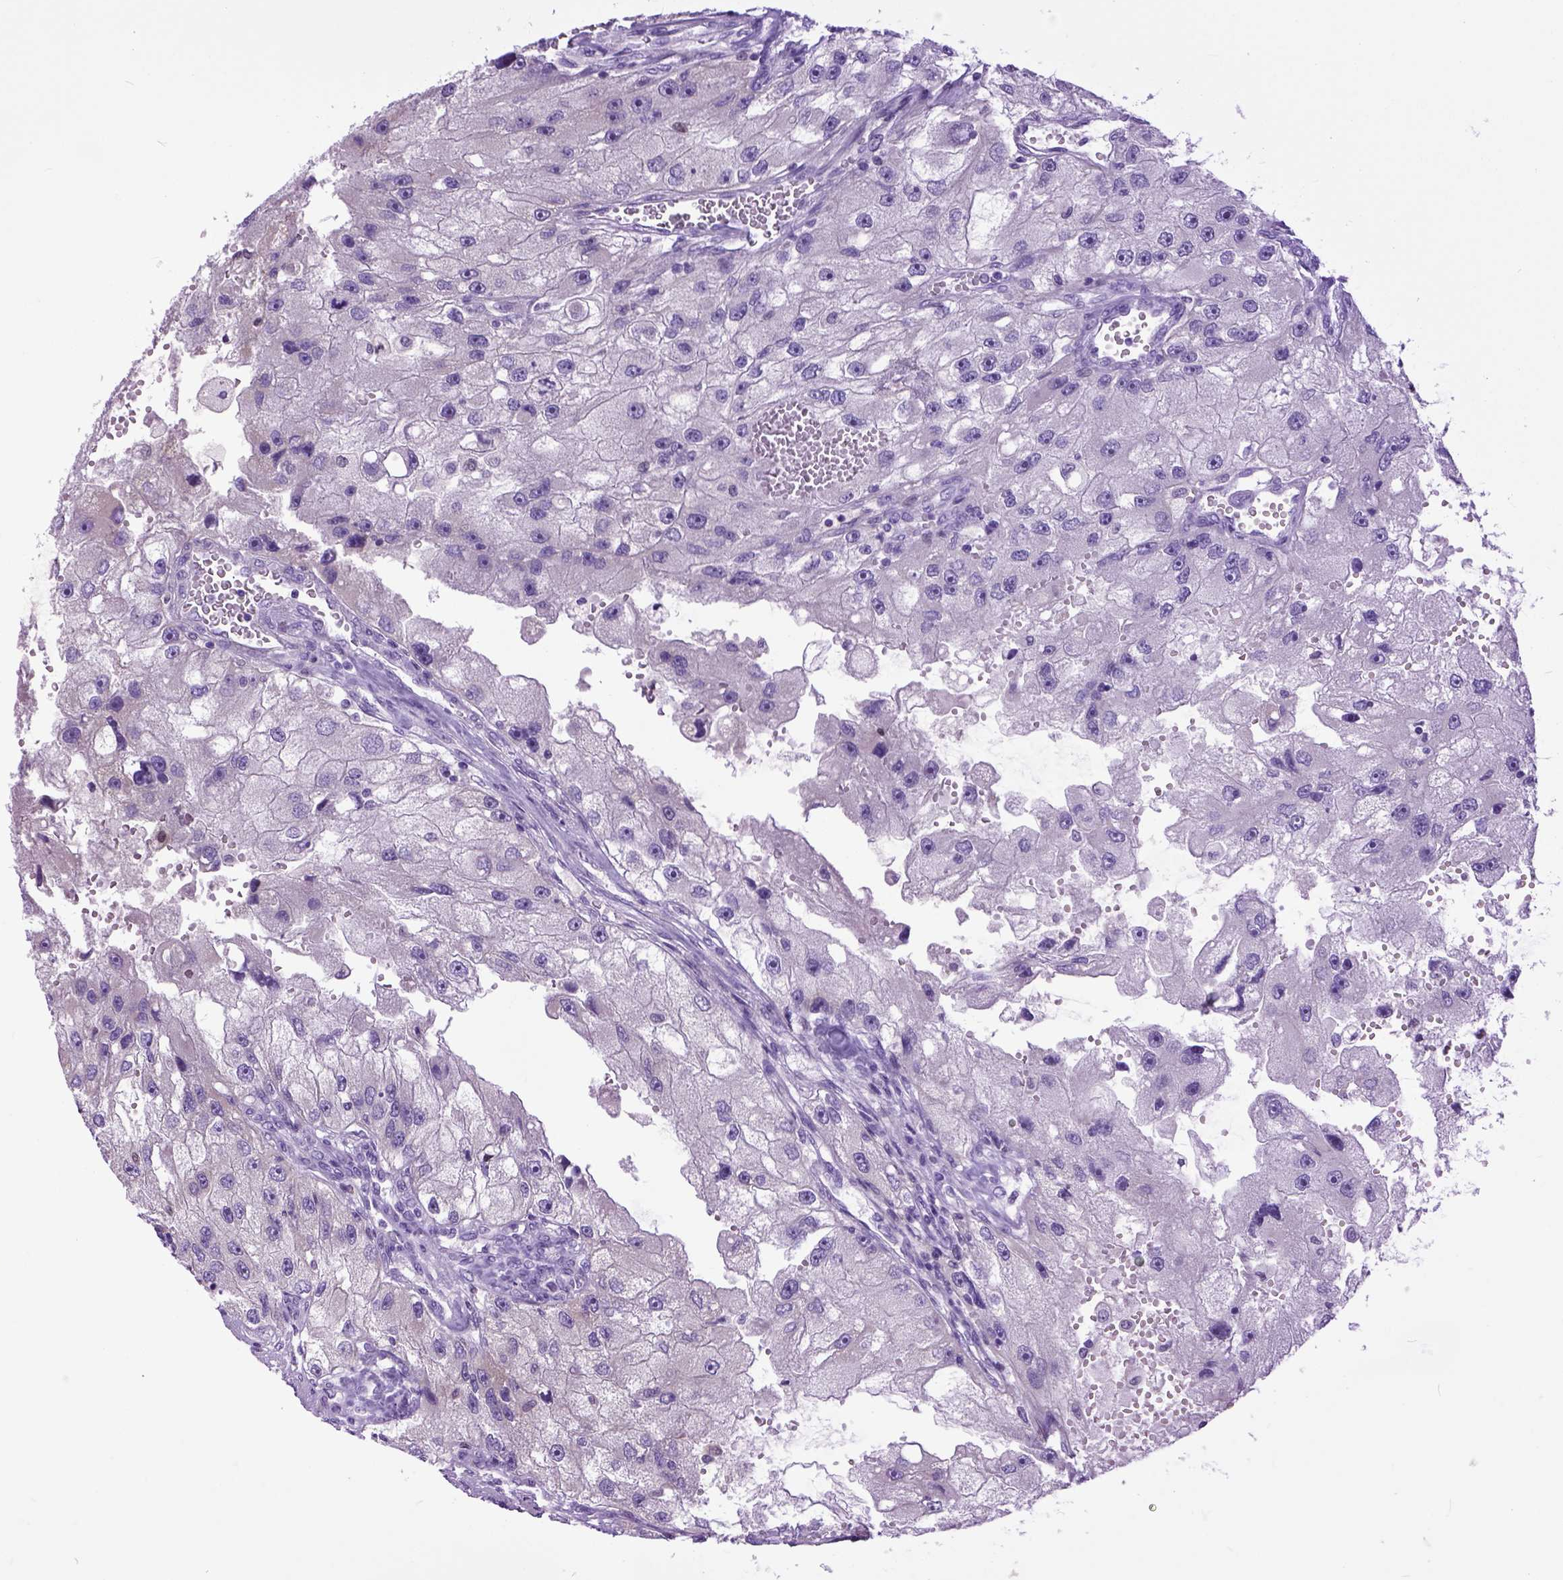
{"staining": {"intensity": "negative", "quantity": "none", "location": "none"}, "tissue": "renal cancer", "cell_type": "Tumor cells", "image_type": "cancer", "snomed": [{"axis": "morphology", "description": "Adenocarcinoma, NOS"}, {"axis": "topography", "description": "Kidney"}], "caption": "Tumor cells are negative for protein expression in human renal cancer.", "gene": "CRB1", "patient": {"sex": "male", "age": 63}}